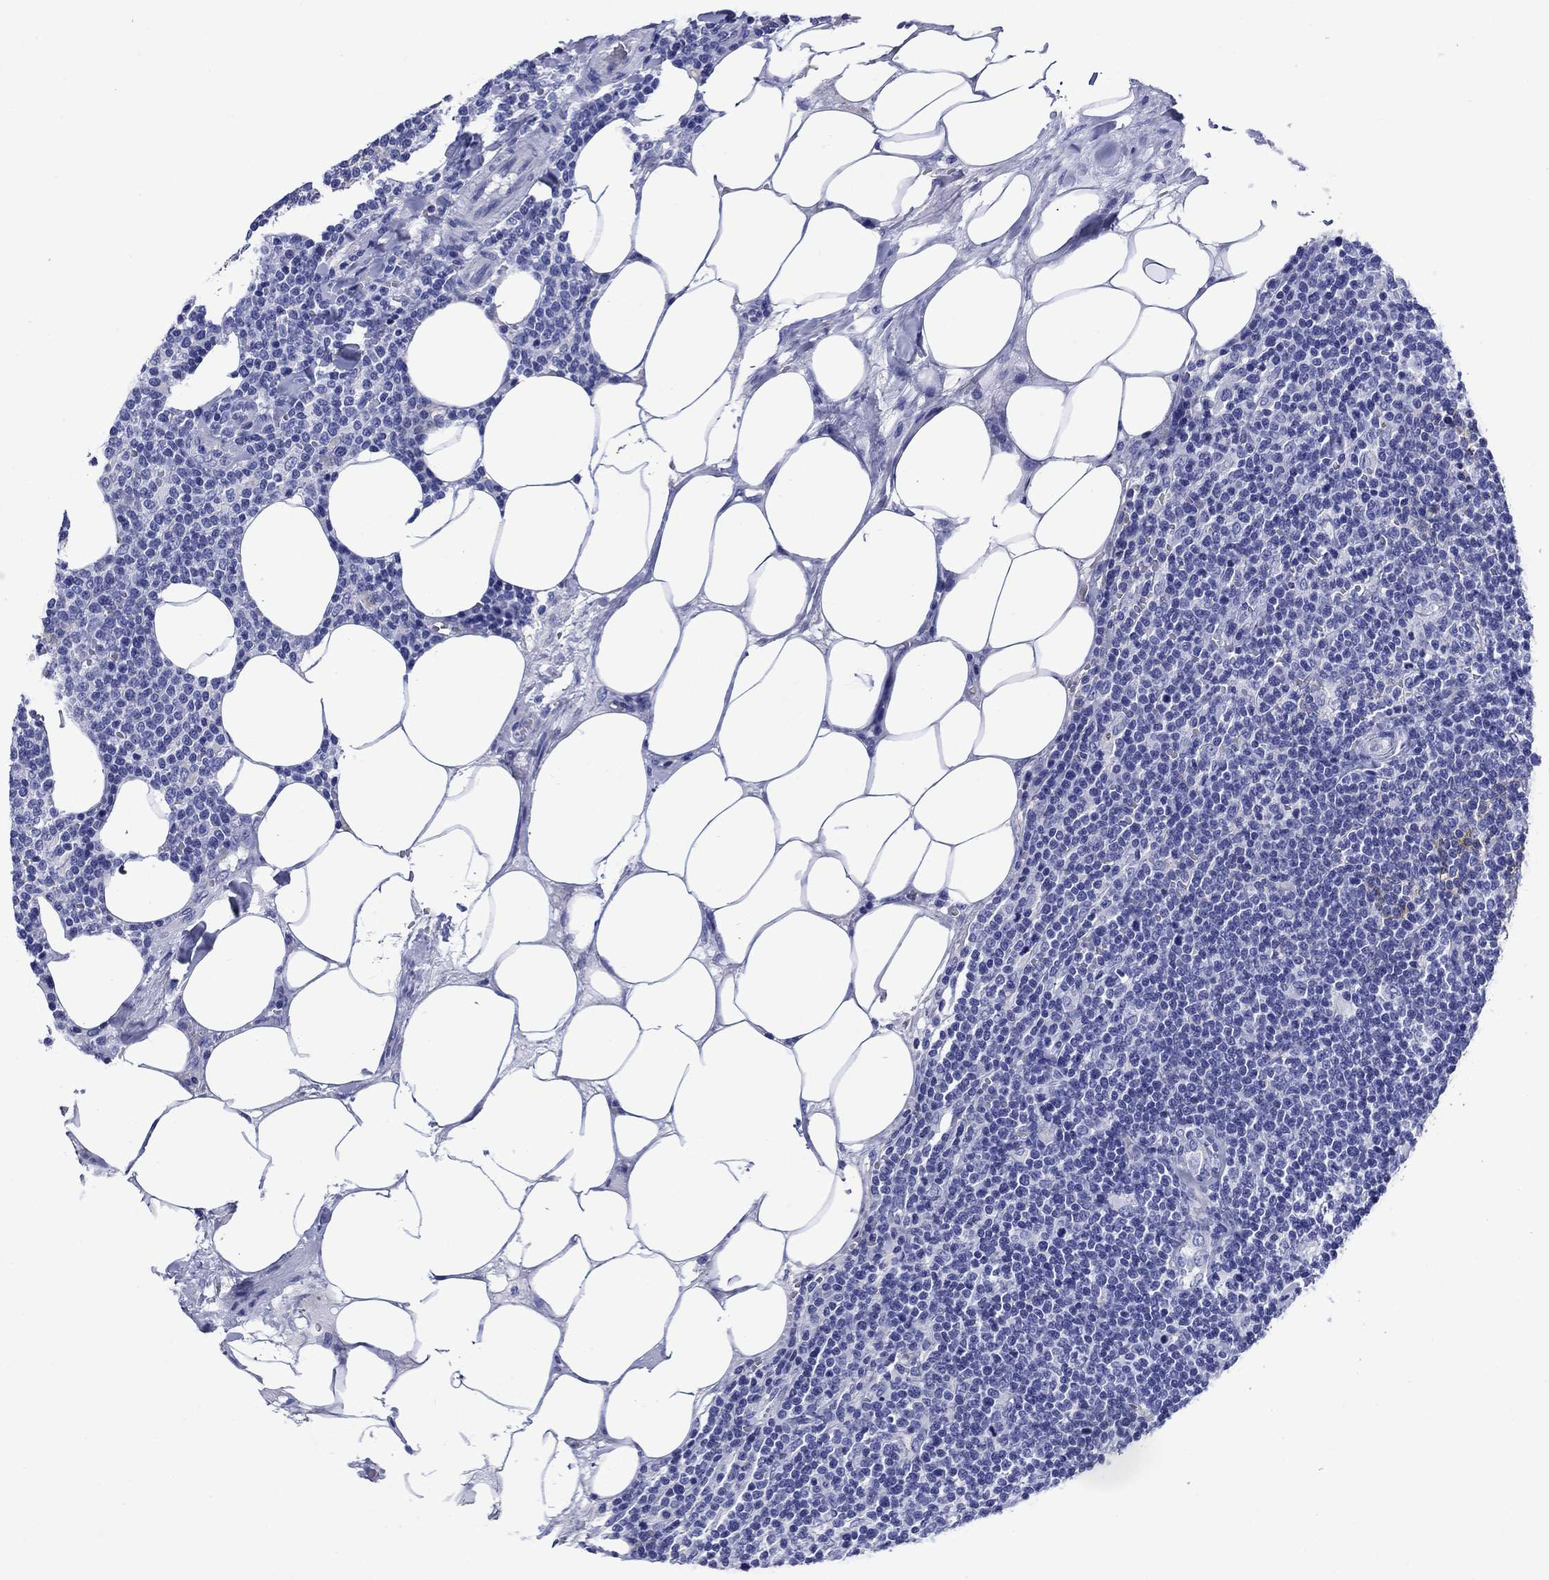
{"staining": {"intensity": "negative", "quantity": "none", "location": "none"}, "tissue": "lymphoma", "cell_type": "Tumor cells", "image_type": "cancer", "snomed": [{"axis": "morphology", "description": "Malignant lymphoma, non-Hodgkin's type, High grade"}, {"axis": "topography", "description": "Lymph node"}], "caption": "Immunohistochemistry of human high-grade malignant lymphoma, non-Hodgkin's type exhibits no positivity in tumor cells.", "gene": "SLC1A2", "patient": {"sex": "male", "age": 61}}